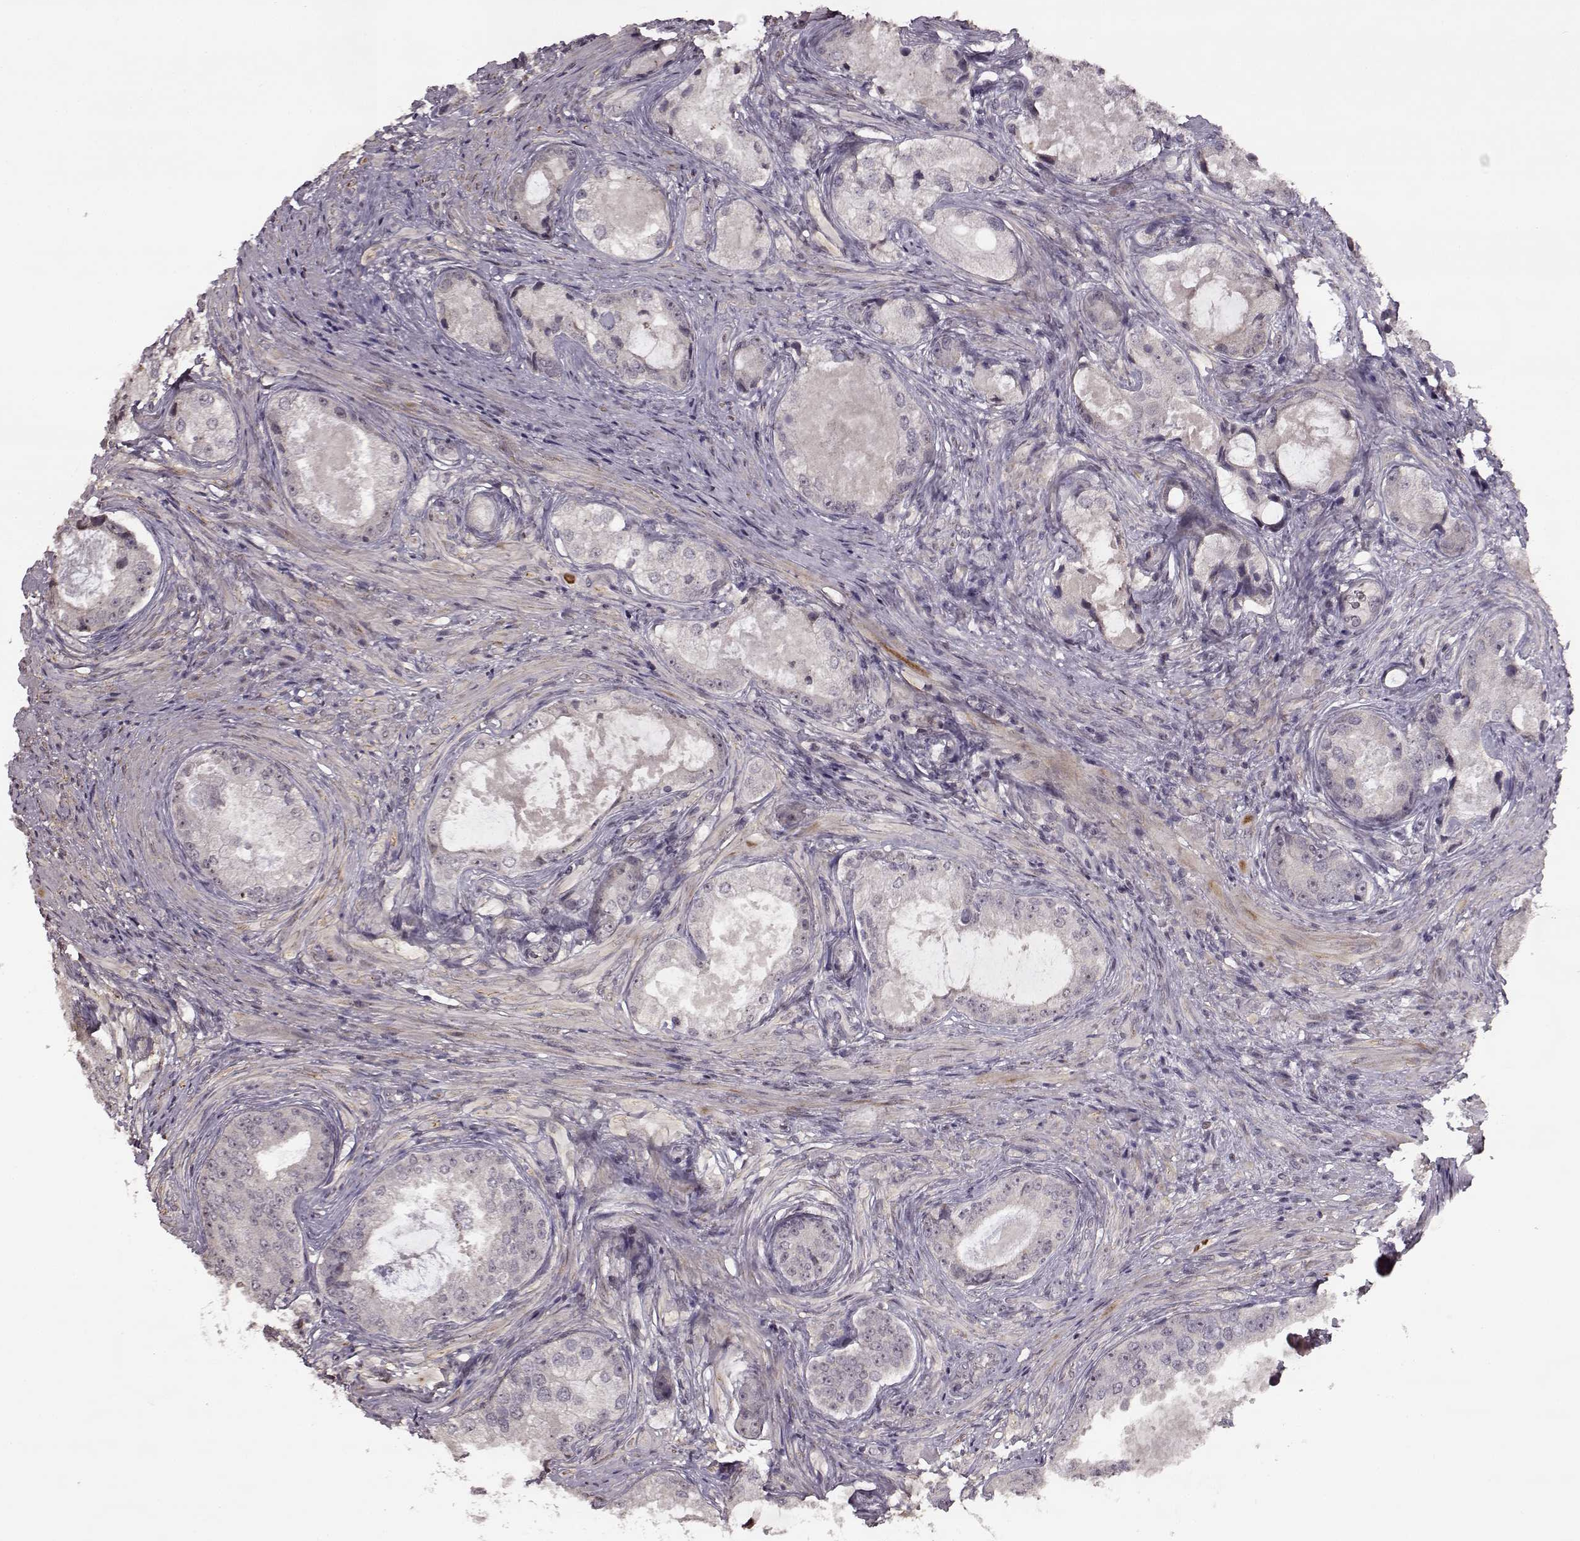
{"staining": {"intensity": "negative", "quantity": "none", "location": "none"}, "tissue": "prostate cancer", "cell_type": "Tumor cells", "image_type": "cancer", "snomed": [{"axis": "morphology", "description": "Adenocarcinoma, Low grade"}, {"axis": "topography", "description": "Prostate"}], "caption": "Tumor cells show no significant positivity in prostate cancer (low-grade adenocarcinoma). (Stains: DAB immunohistochemistry with hematoxylin counter stain, Microscopy: brightfield microscopy at high magnification).", "gene": "FSHB", "patient": {"sex": "male", "age": 68}}